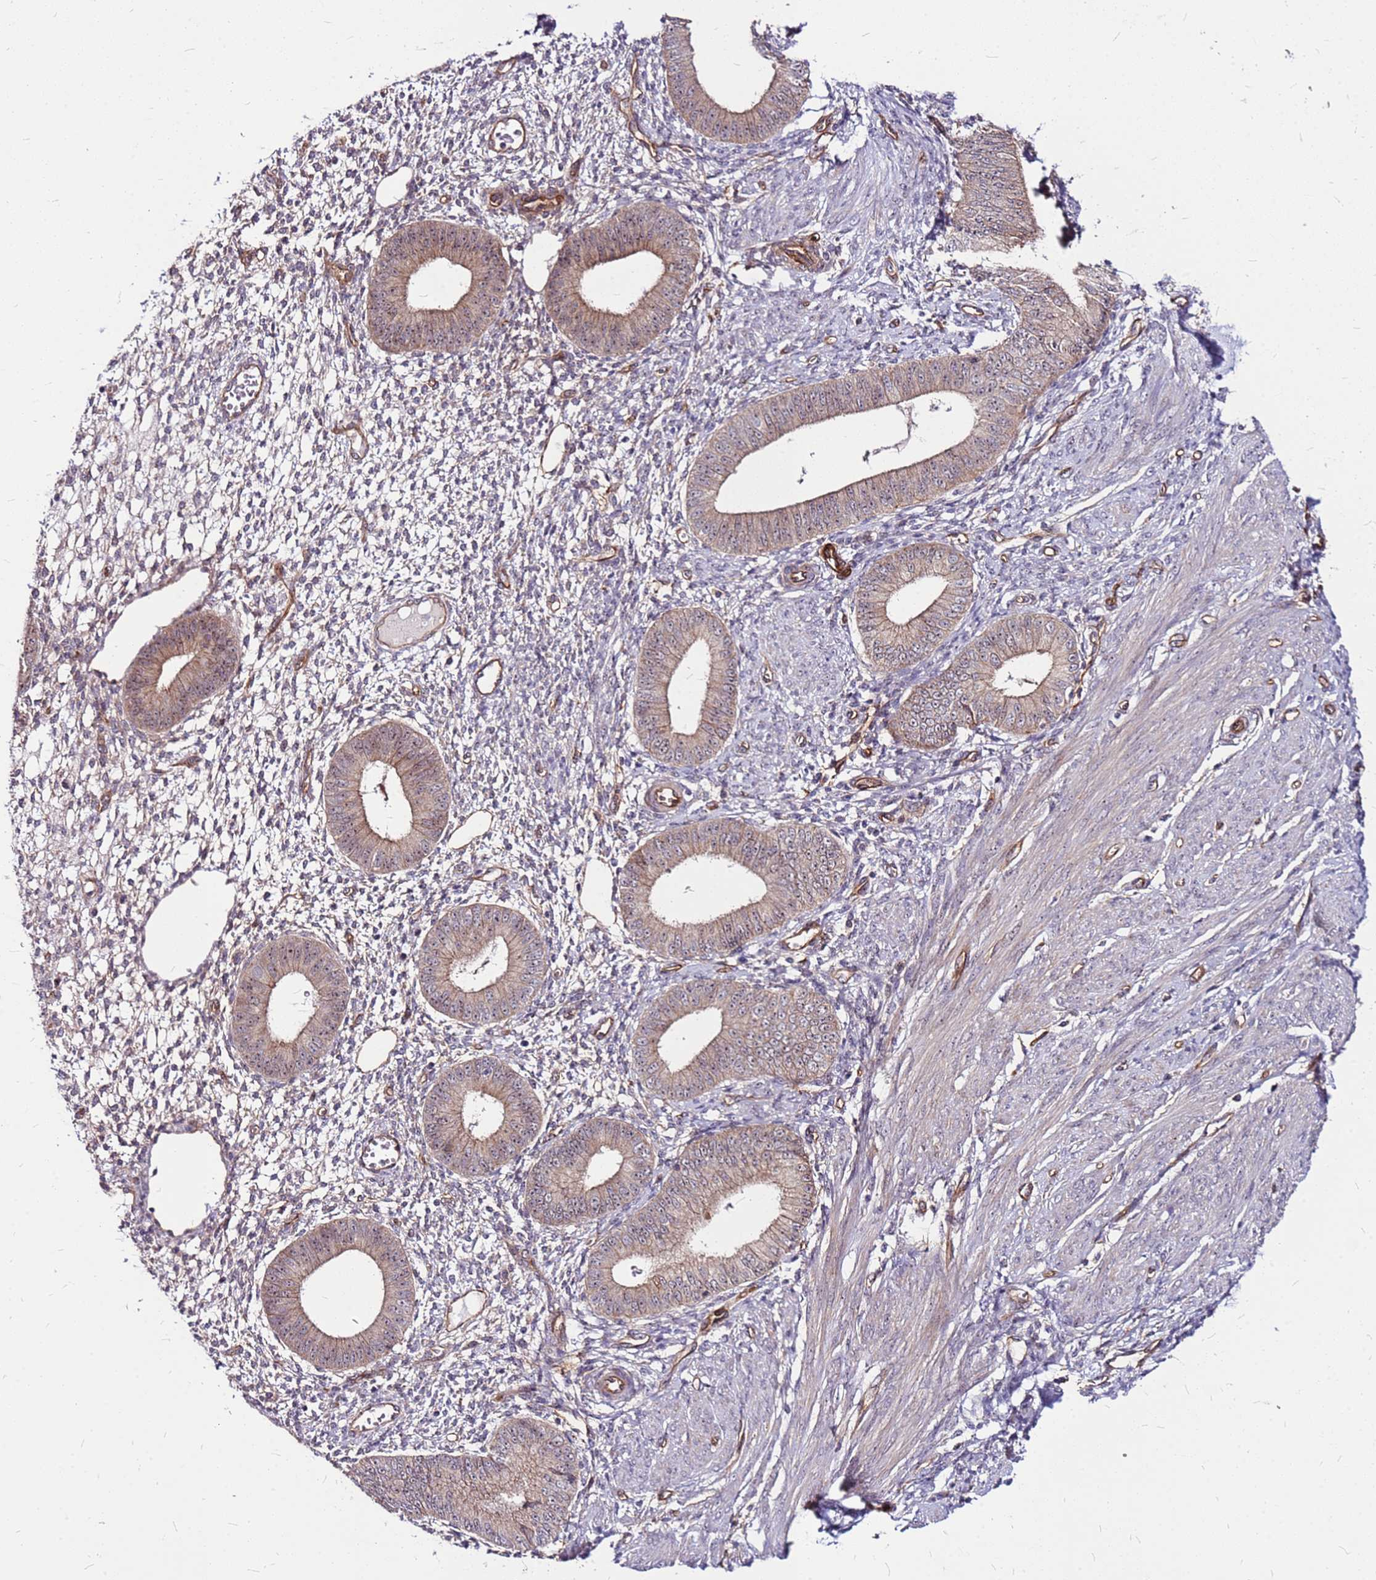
{"staining": {"intensity": "weak", "quantity": "25%-75%", "location": "cytoplasmic/membranous"}, "tissue": "endometrium", "cell_type": "Cells in endometrial stroma", "image_type": "normal", "snomed": [{"axis": "morphology", "description": "Normal tissue, NOS"}, {"axis": "topography", "description": "Endometrium"}], "caption": "Human endometrium stained for a protein (brown) exhibits weak cytoplasmic/membranous positive positivity in about 25%-75% of cells in endometrial stroma.", "gene": "TOPAZ1", "patient": {"sex": "female", "age": 49}}